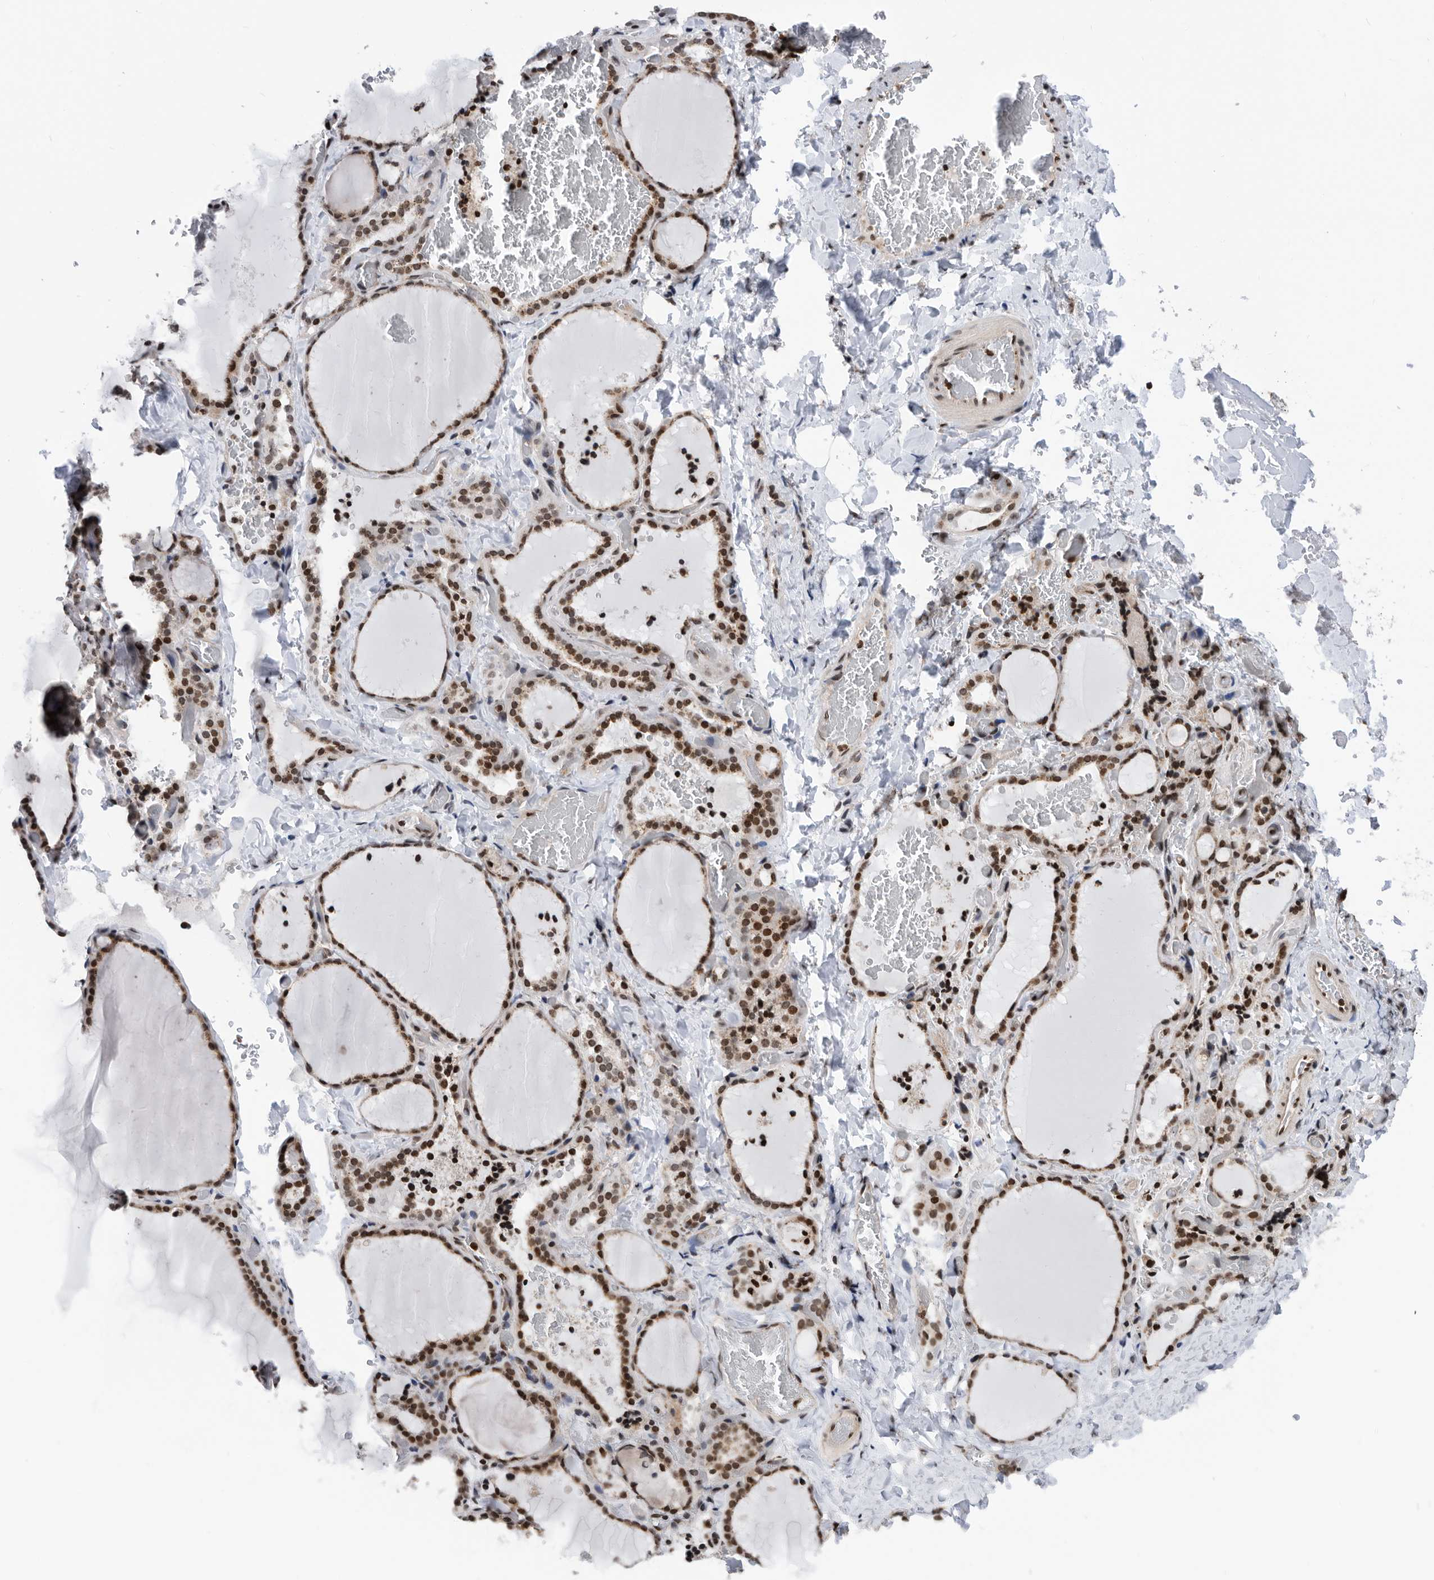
{"staining": {"intensity": "moderate", "quantity": ">75%", "location": "nuclear"}, "tissue": "thyroid gland", "cell_type": "Glandular cells", "image_type": "normal", "snomed": [{"axis": "morphology", "description": "Normal tissue, NOS"}, {"axis": "topography", "description": "Thyroid gland"}], "caption": "Immunohistochemistry (DAB (3,3'-diaminobenzidine)) staining of normal thyroid gland exhibits moderate nuclear protein positivity in about >75% of glandular cells.", "gene": "SNRNP48", "patient": {"sex": "female", "age": 22}}